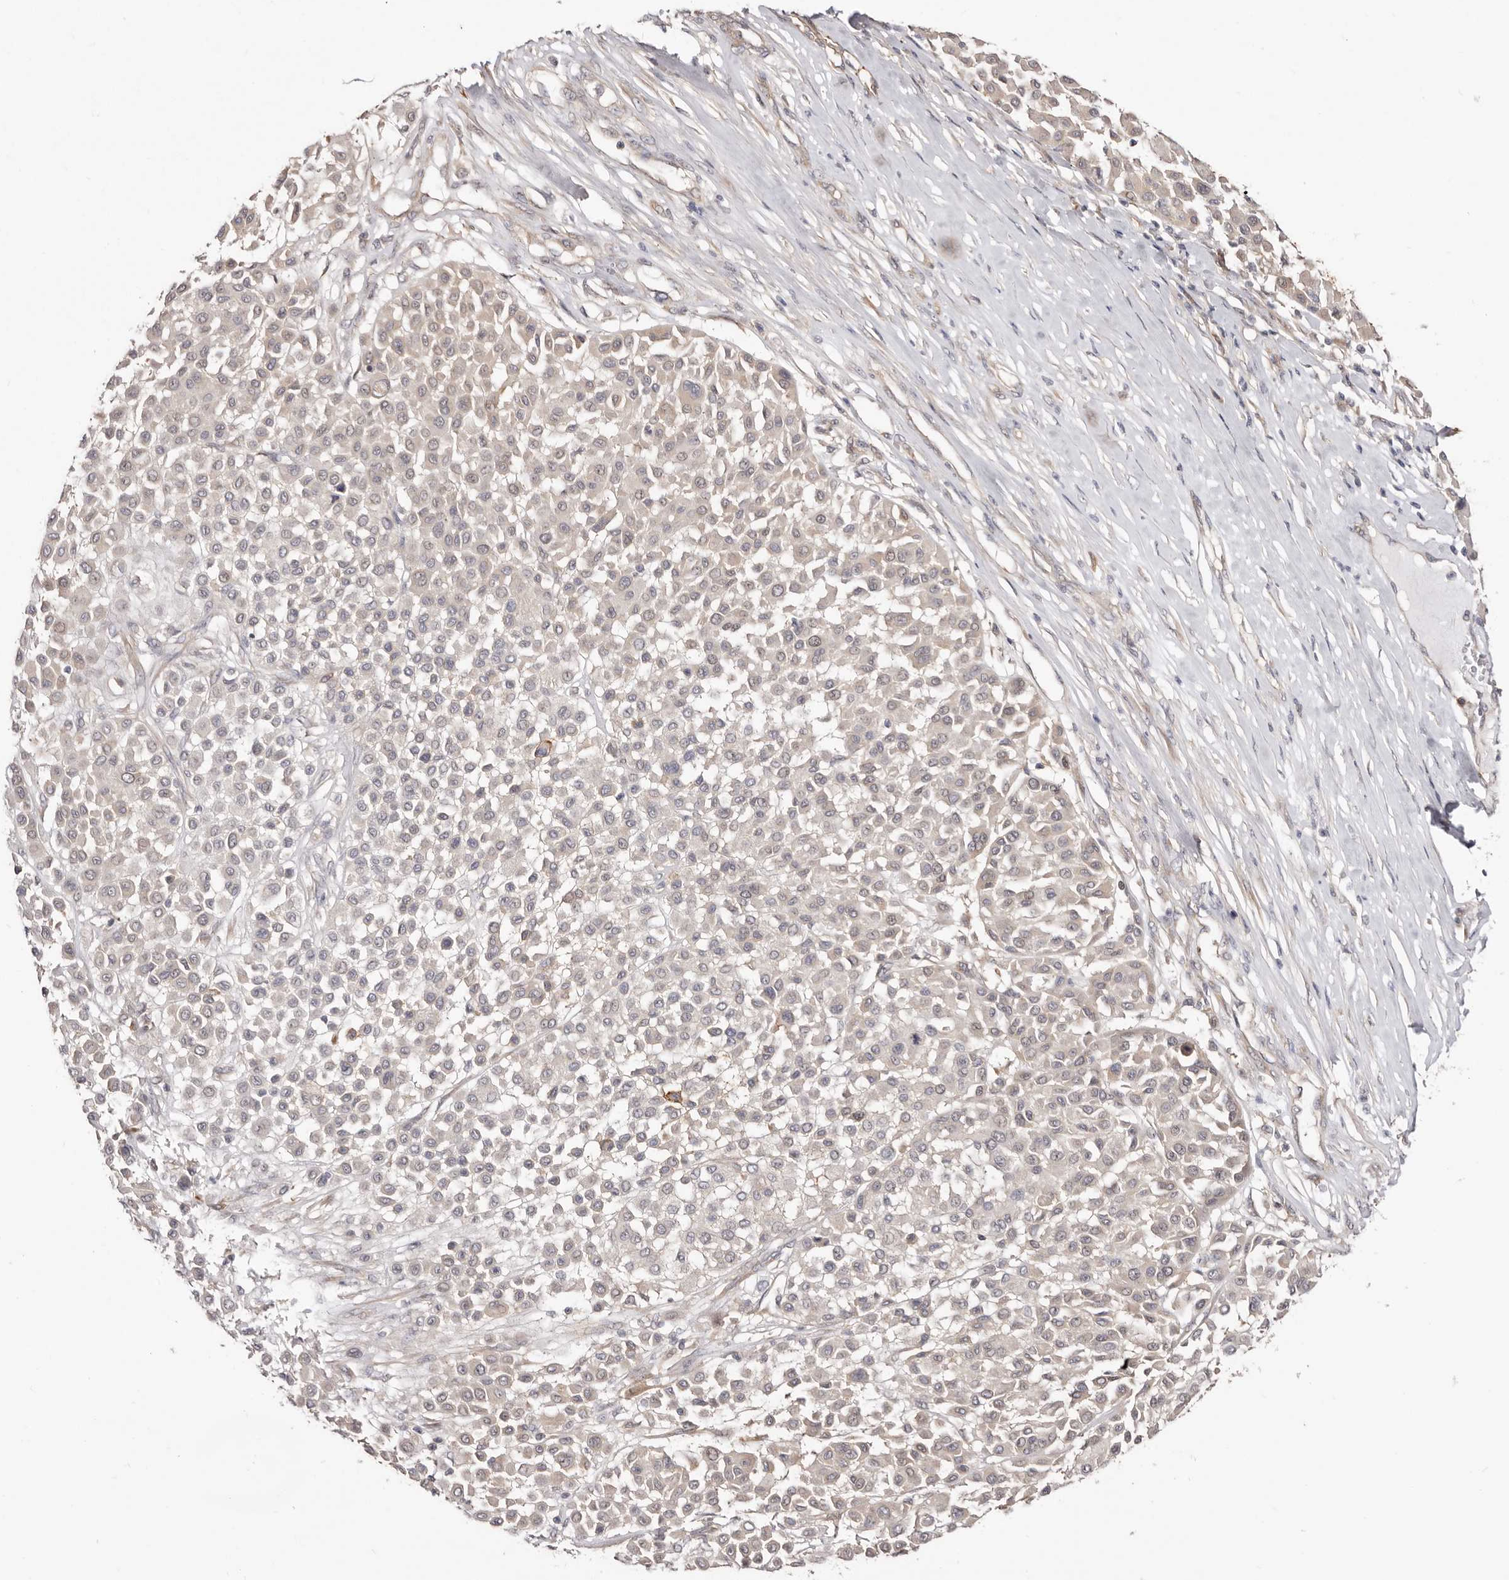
{"staining": {"intensity": "negative", "quantity": "none", "location": "none"}, "tissue": "melanoma", "cell_type": "Tumor cells", "image_type": "cancer", "snomed": [{"axis": "morphology", "description": "Malignant melanoma, Metastatic site"}, {"axis": "topography", "description": "Soft tissue"}], "caption": "Malignant melanoma (metastatic site) was stained to show a protein in brown. There is no significant staining in tumor cells.", "gene": "GPATCH4", "patient": {"sex": "male", "age": 41}}